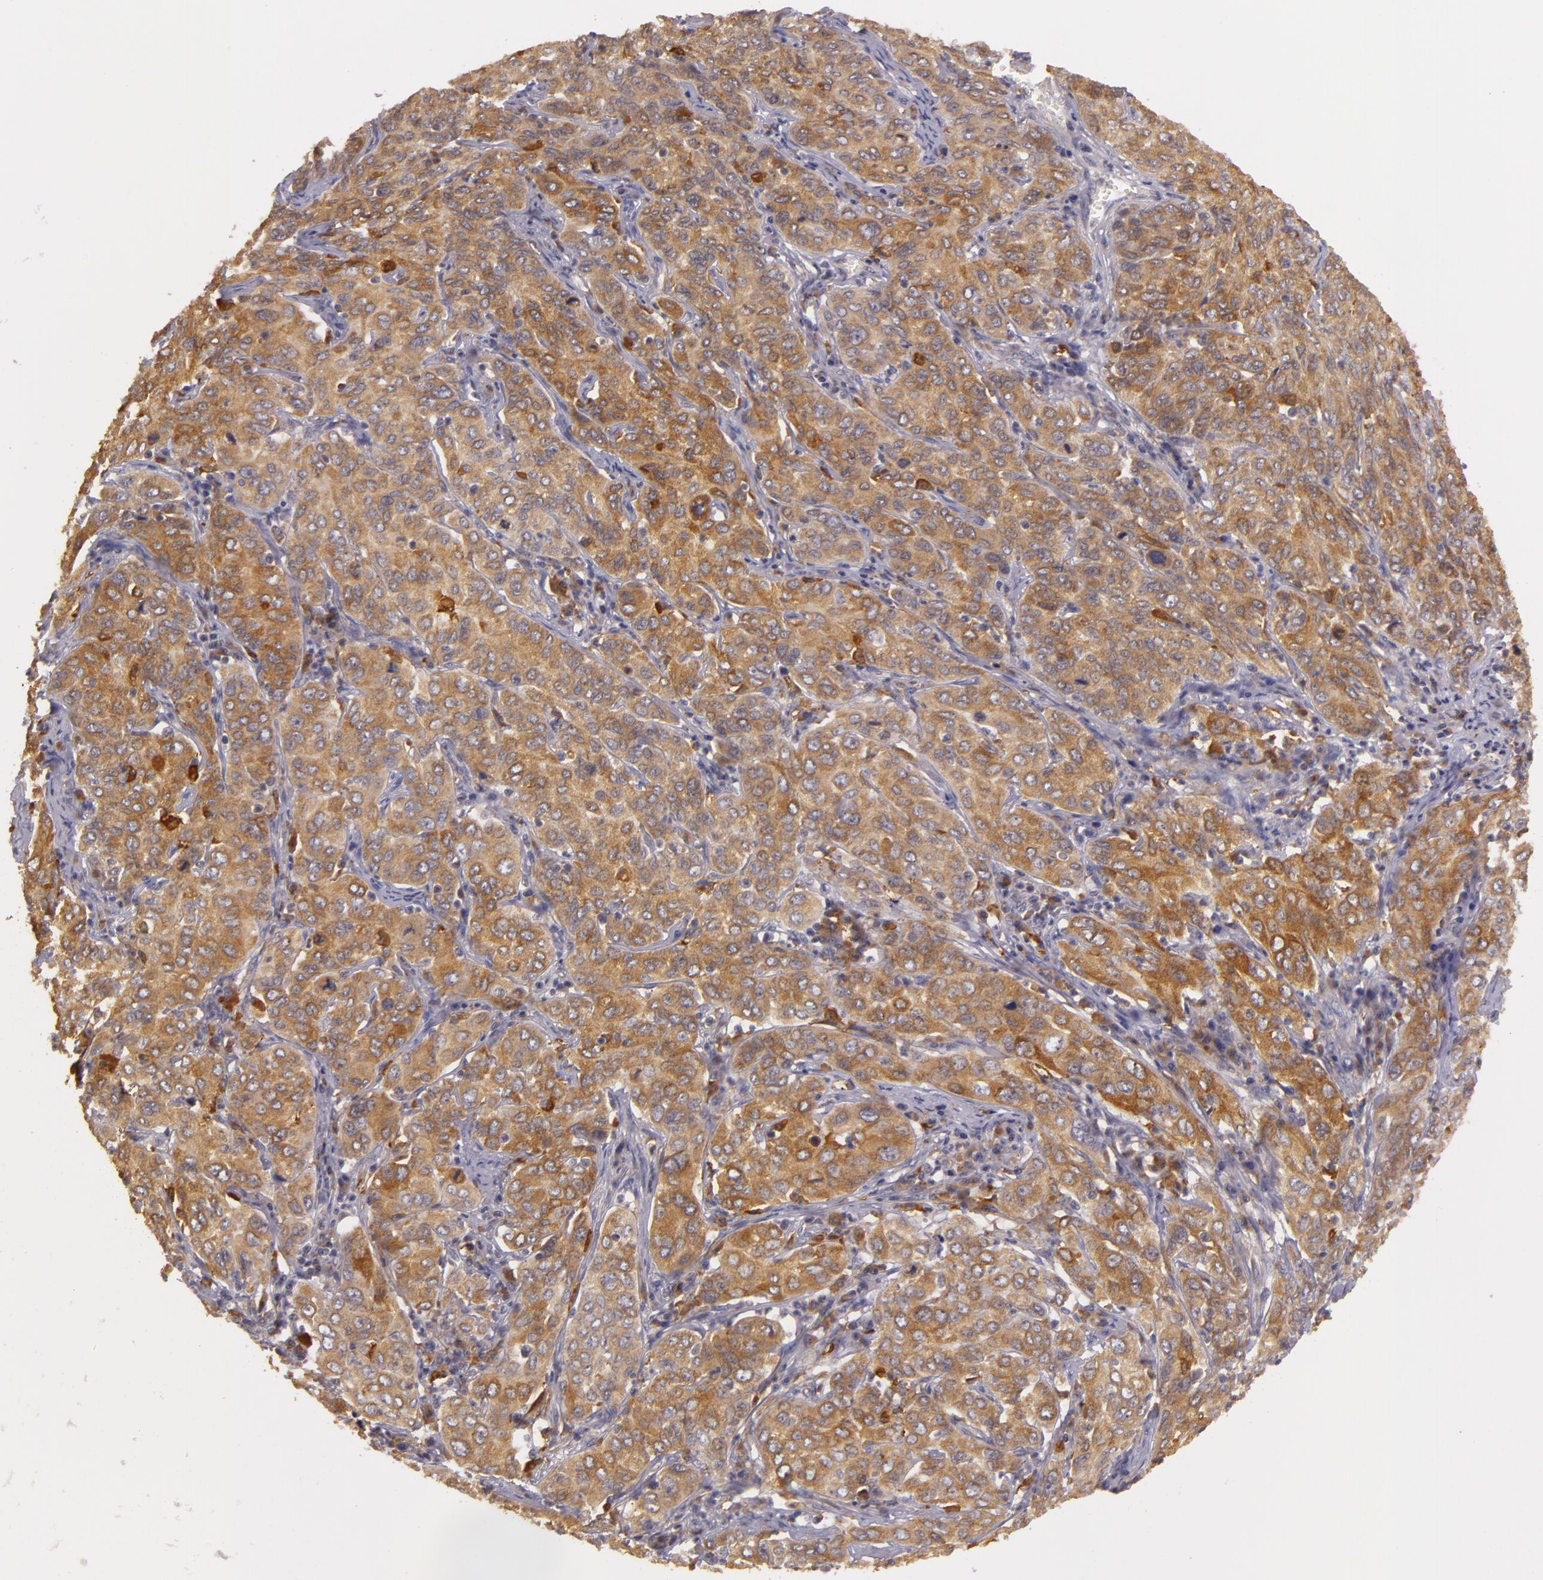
{"staining": {"intensity": "moderate", "quantity": ">75%", "location": "cytoplasmic/membranous"}, "tissue": "cervical cancer", "cell_type": "Tumor cells", "image_type": "cancer", "snomed": [{"axis": "morphology", "description": "Squamous cell carcinoma, NOS"}, {"axis": "topography", "description": "Cervix"}], "caption": "The image shows a brown stain indicating the presence of a protein in the cytoplasmic/membranous of tumor cells in squamous cell carcinoma (cervical).", "gene": "PPP1R3F", "patient": {"sex": "female", "age": 38}}